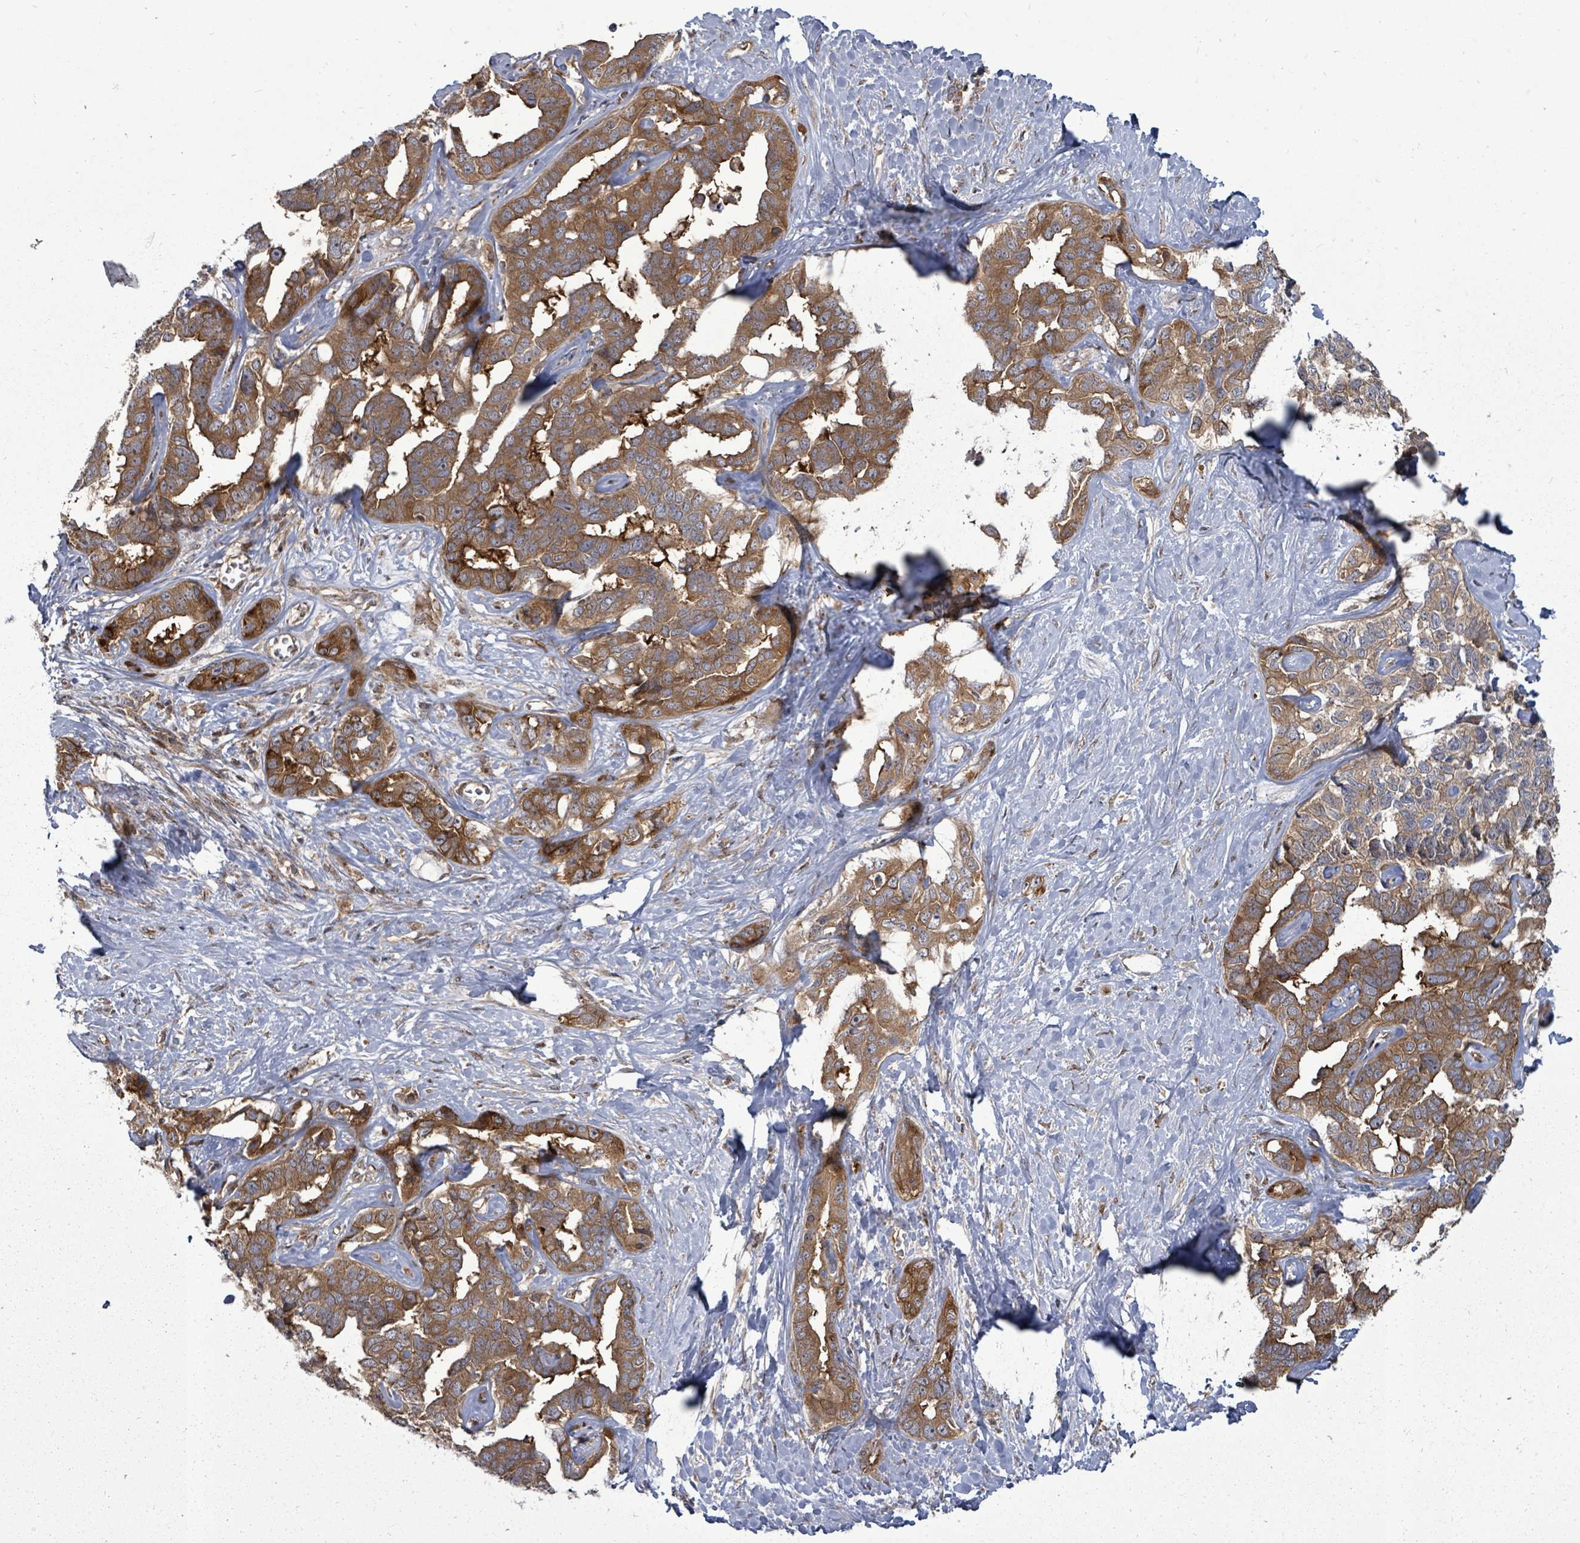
{"staining": {"intensity": "moderate", "quantity": ">75%", "location": "cytoplasmic/membranous"}, "tissue": "liver cancer", "cell_type": "Tumor cells", "image_type": "cancer", "snomed": [{"axis": "morphology", "description": "Cholangiocarcinoma"}, {"axis": "topography", "description": "Liver"}], "caption": "Liver cancer stained with DAB immunohistochemistry (IHC) demonstrates medium levels of moderate cytoplasmic/membranous staining in about >75% of tumor cells.", "gene": "EIF3C", "patient": {"sex": "male", "age": 59}}